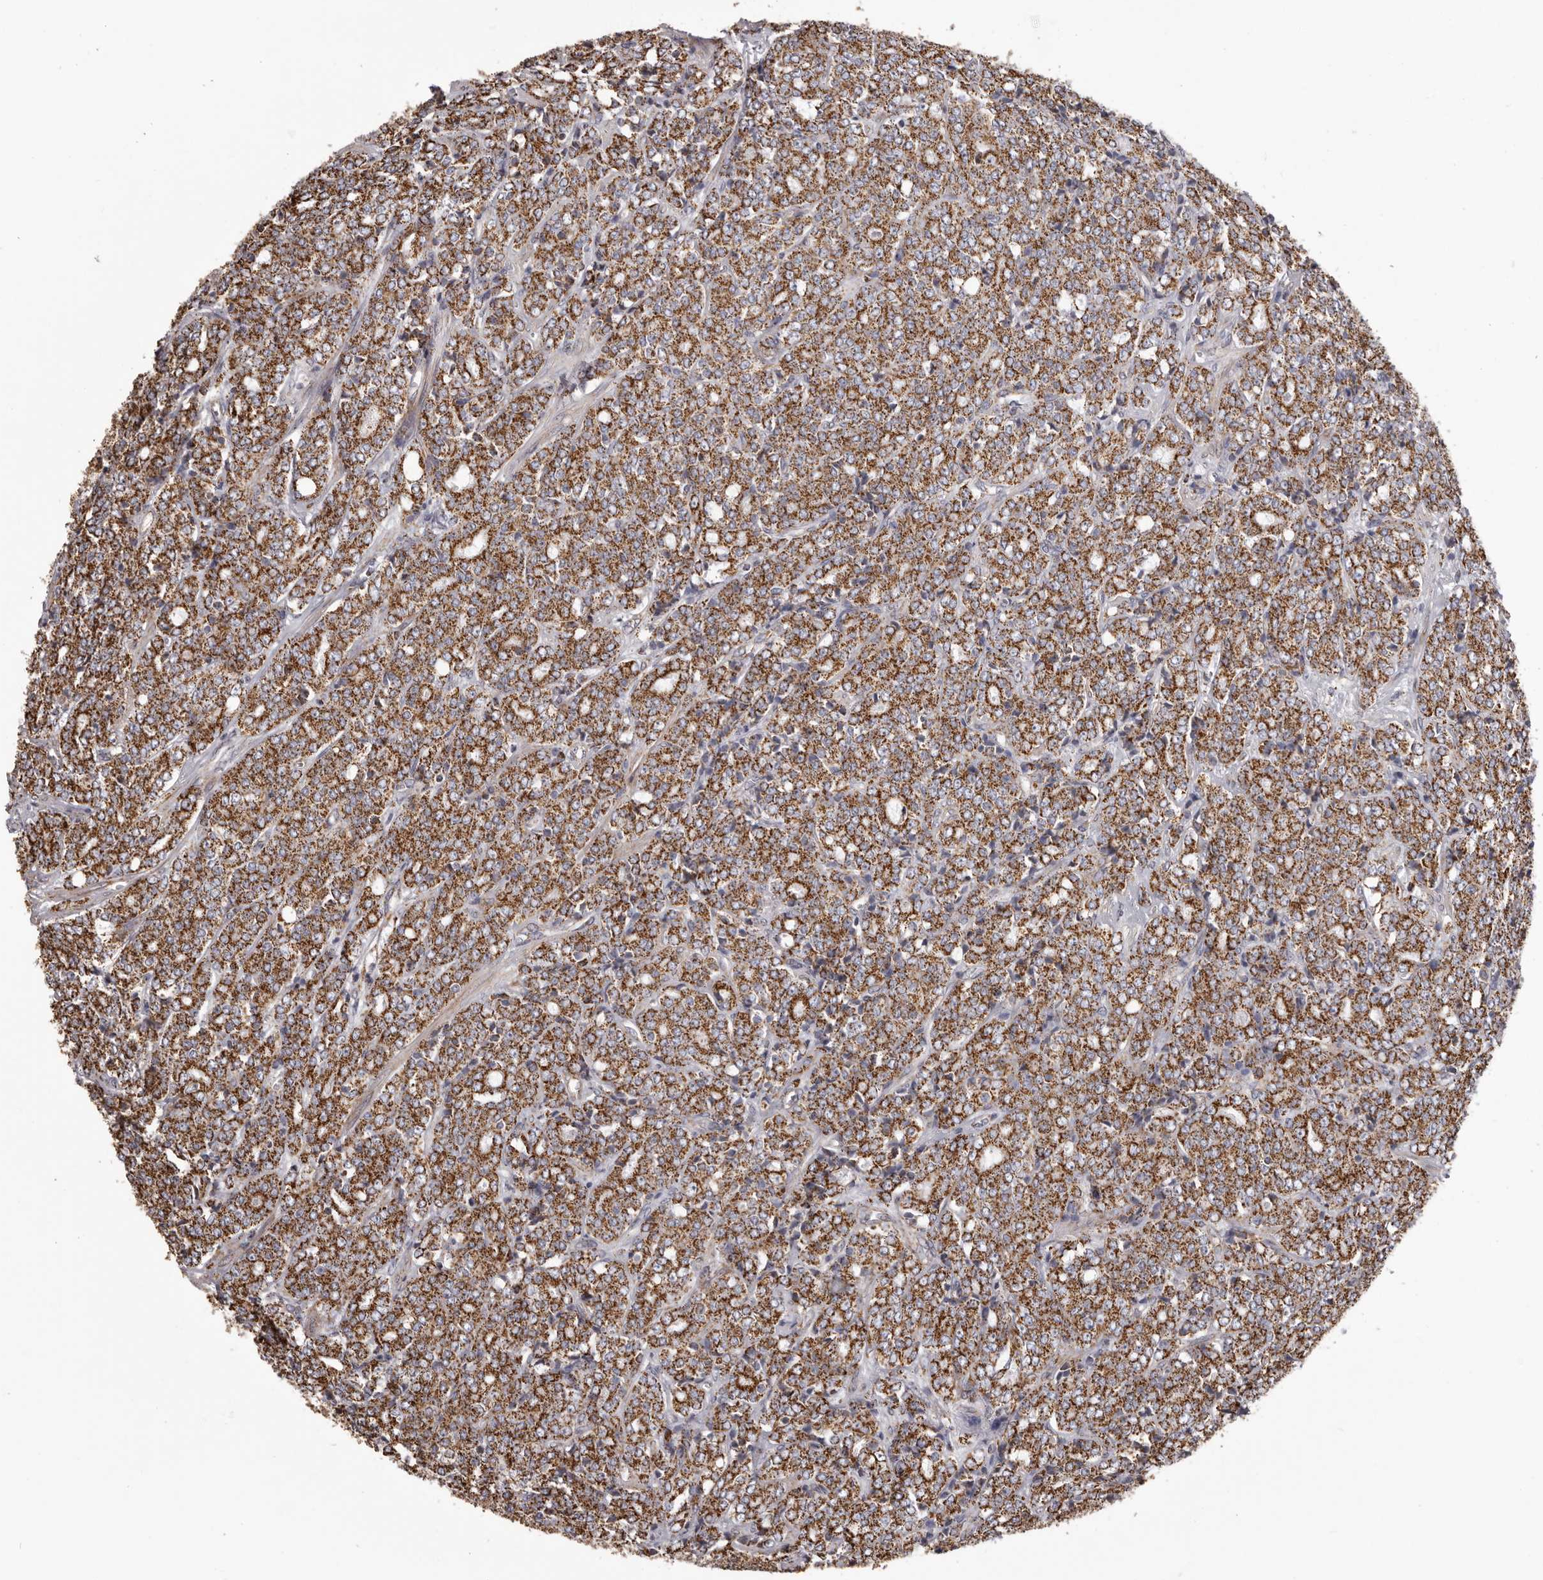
{"staining": {"intensity": "strong", "quantity": ">75%", "location": "cytoplasmic/membranous"}, "tissue": "prostate cancer", "cell_type": "Tumor cells", "image_type": "cancer", "snomed": [{"axis": "morphology", "description": "Adenocarcinoma, High grade"}, {"axis": "topography", "description": "Prostate"}], "caption": "Prostate high-grade adenocarcinoma stained with immunohistochemistry (IHC) shows strong cytoplasmic/membranous staining in about >75% of tumor cells.", "gene": "CHRM2", "patient": {"sex": "male", "age": 62}}